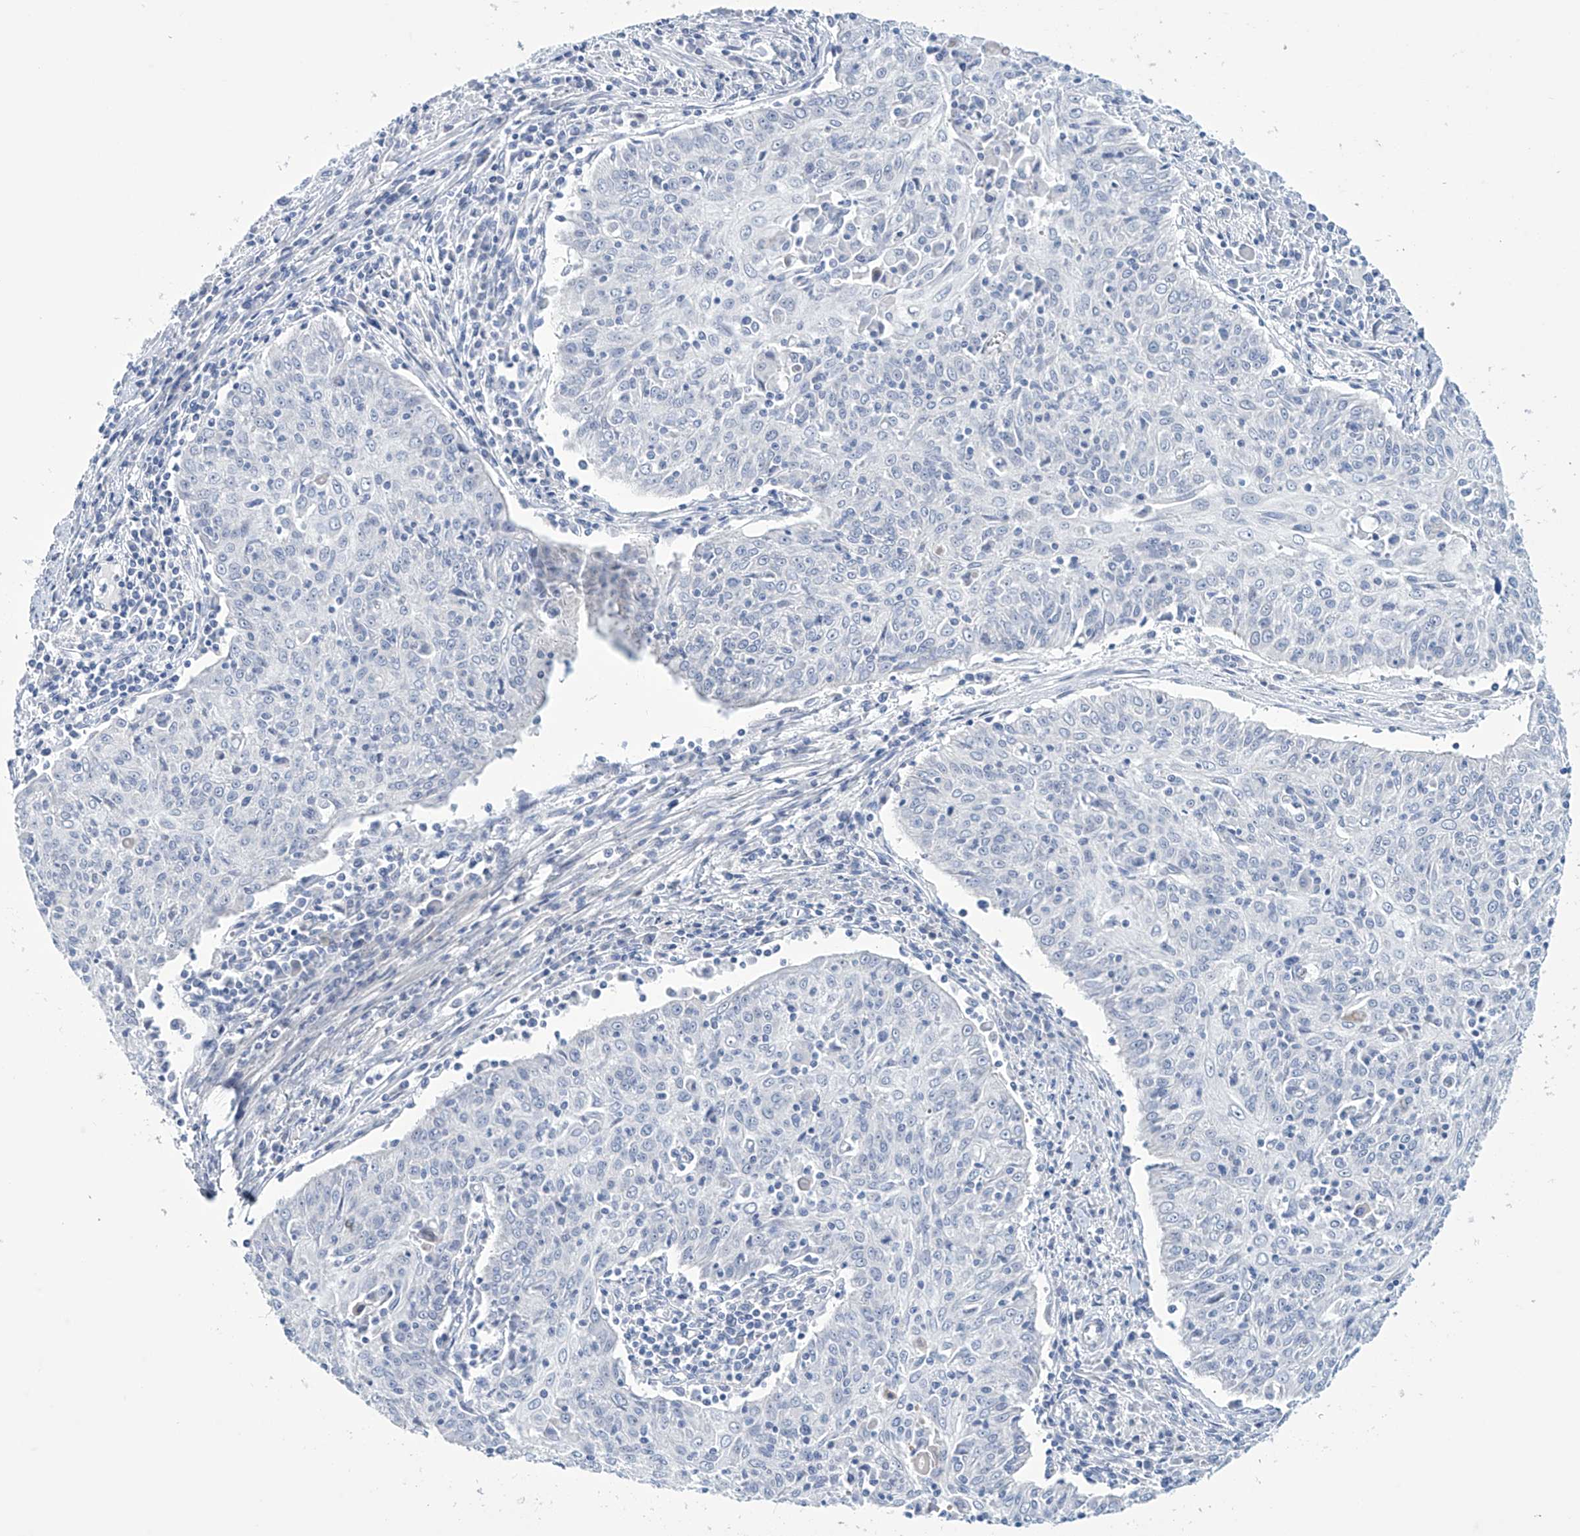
{"staining": {"intensity": "negative", "quantity": "none", "location": "none"}, "tissue": "cervical cancer", "cell_type": "Tumor cells", "image_type": "cancer", "snomed": [{"axis": "morphology", "description": "Squamous cell carcinoma, NOS"}, {"axis": "topography", "description": "Cervix"}], "caption": "Squamous cell carcinoma (cervical) stained for a protein using immunohistochemistry (IHC) reveals no staining tumor cells.", "gene": "TRIM60", "patient": {"sex": "female", "age": 48}}